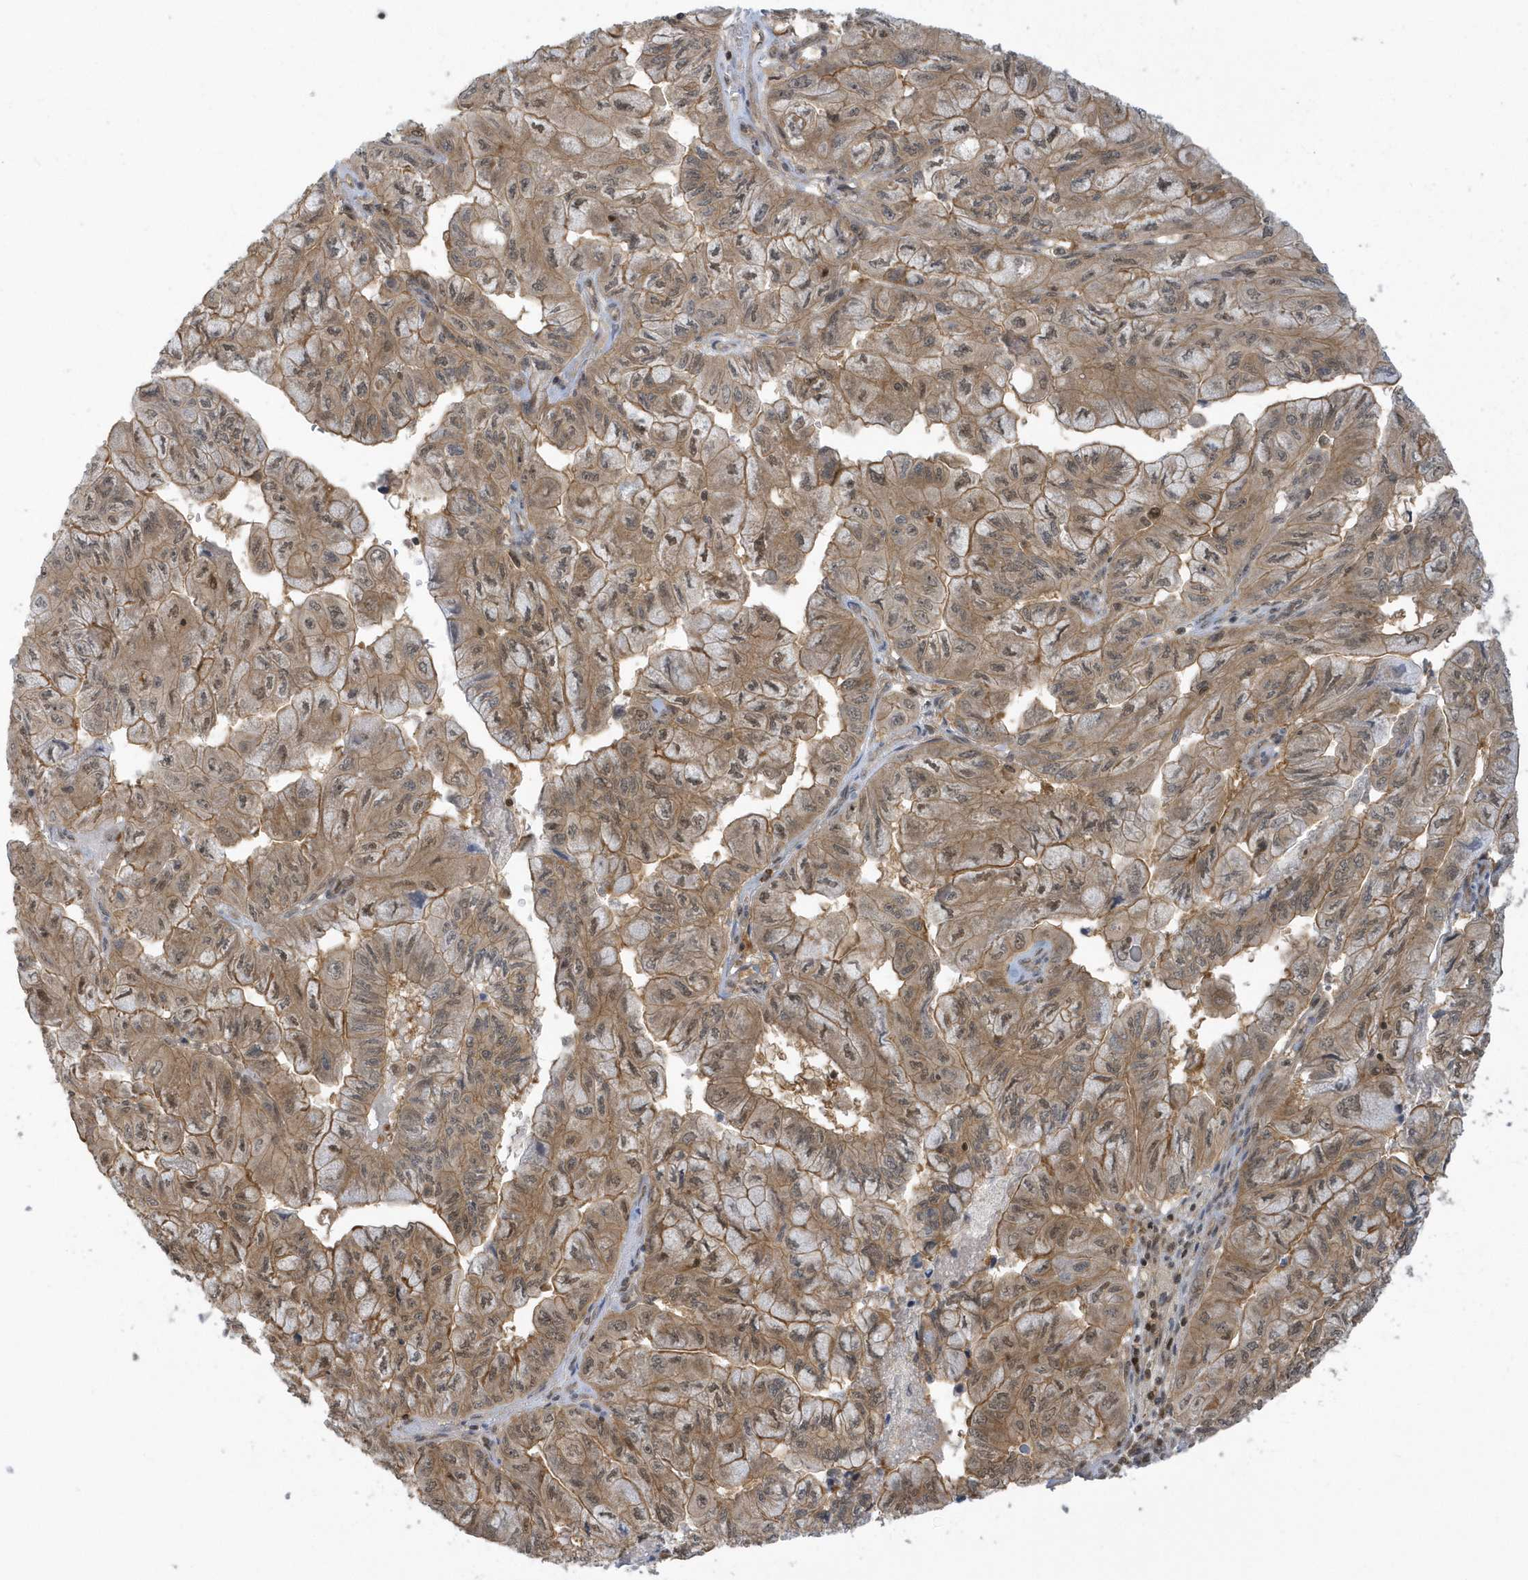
{"staining": {"intensity": "moderate", "quantity": ">75%", "location": "cytoplasmic/membranous,nuclear"}, "tissue": "pancreatic cancer", "cell_type": "Tumor cells", "image_type": "cancer", "snomed": [{"axis": "morphology", "description": "Adenocarcinoma, NOS"}, {"axis": "topography", "description": "Pancreas"}], "caption": "Pancreatic cancer (adenocarcinoma) was stained to show a protein in brown. There is medium levels of moderate cytoplasmic/membranous and nuclear positivity in approximately >75% of tumor cells.", "gene": "PPP1R7", "patient": {"sex": "male", "age": 51}}